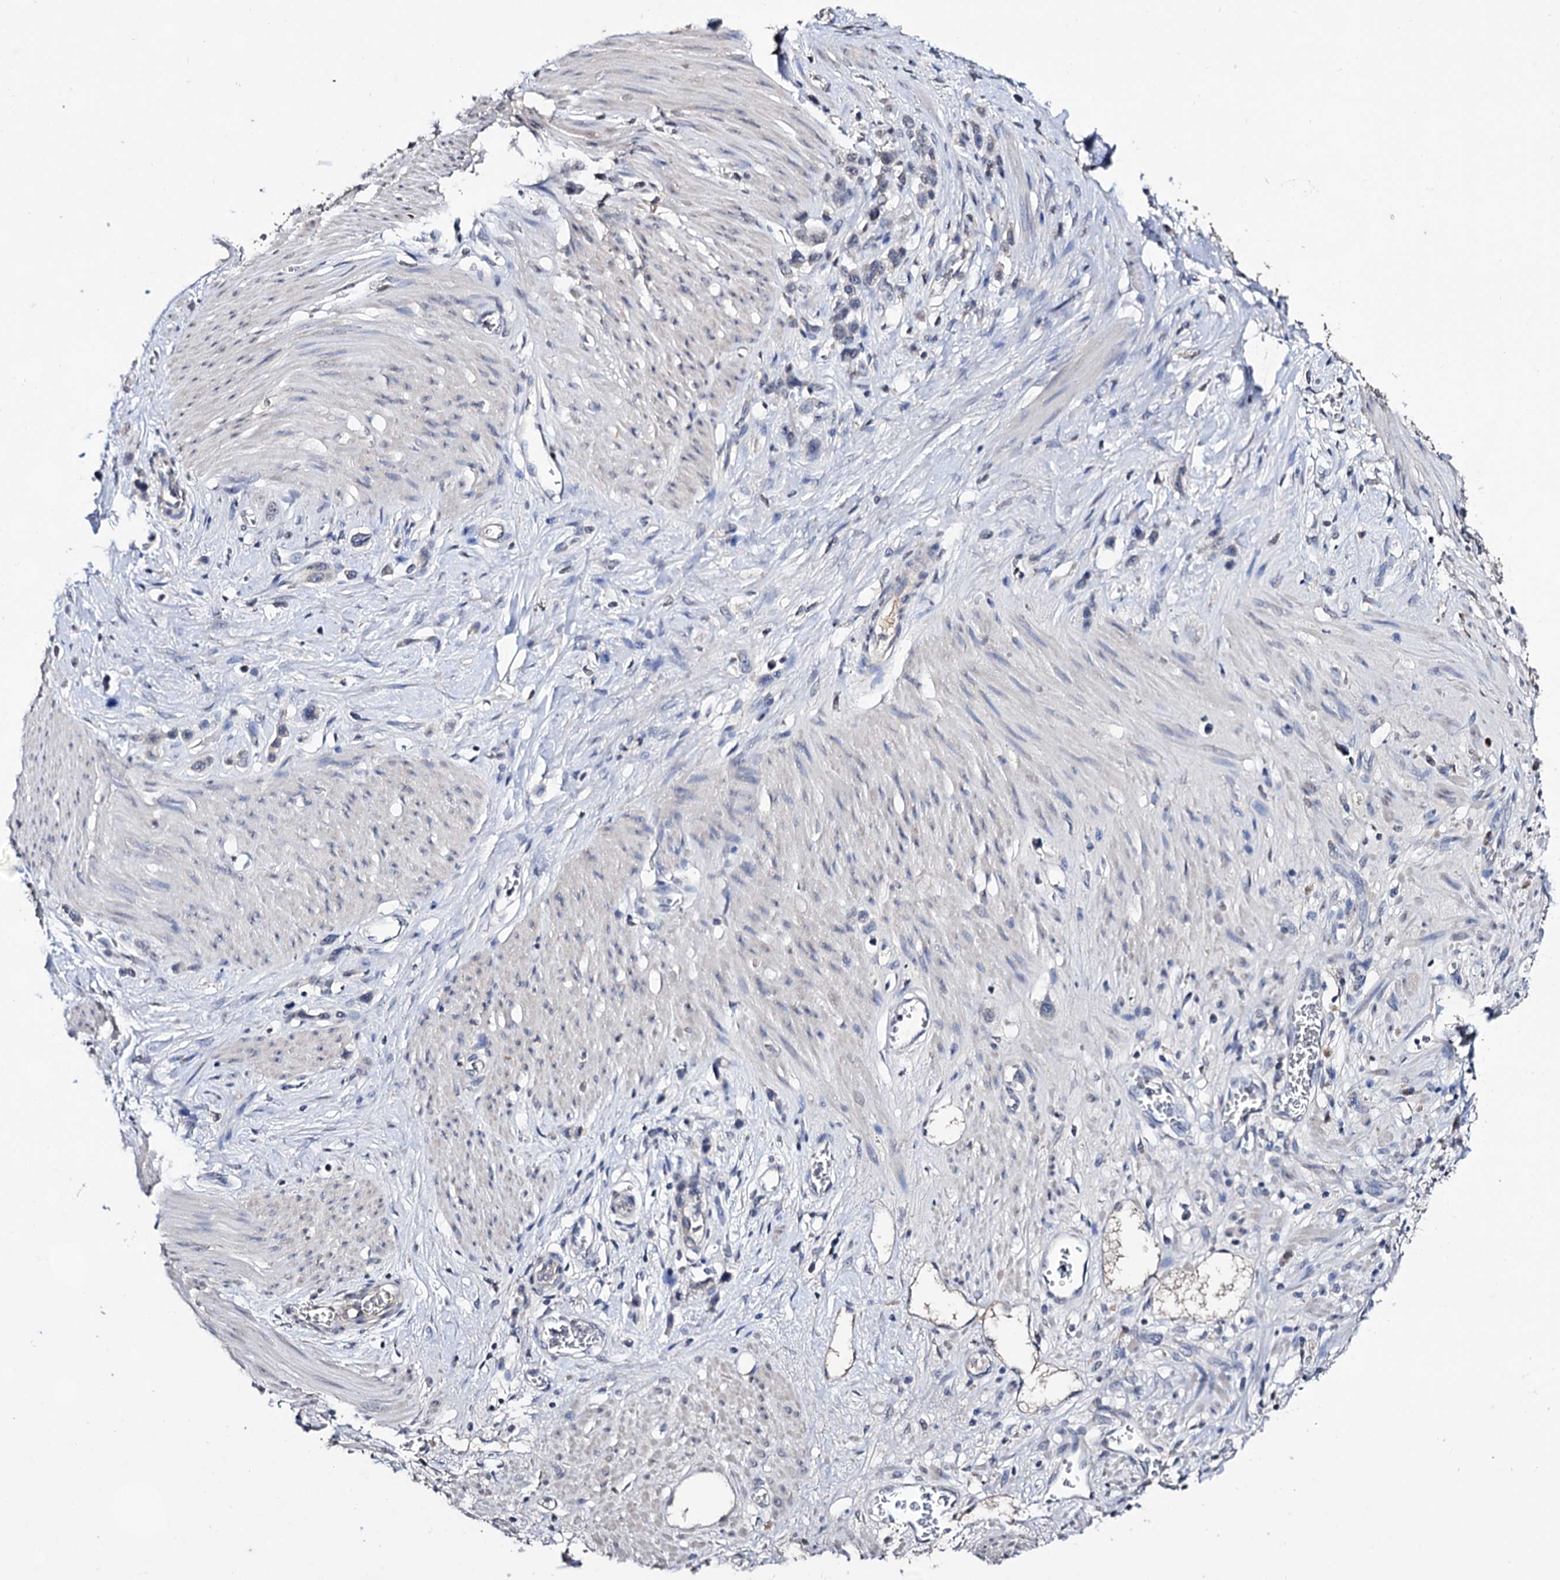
{"staining": {"intensity": "negative", "quantity": "none", "location": "none"}, "tissue": "stomach cancer", "cell_type": "Tumor cells", "image_type": "cancer", "snomed": [{"axis": "morphology", "description": "Adenocarcinoma, NOS"}, {"axis": "morphology", "description": "Adenocarcinoma, High grade"}, {"axis": "topography", "description": "Stomach, upper"}, {"axis": "topography", "description": "Stomach, lower"}], "caption": "This is a photomicrograph of immunohistochemistry (IHC) staining of adenocarcinoma (stomach), which shows no staining in tumor cells.", "gene": "PLIN1", "patient": {"sex": "female", "age": 65}}